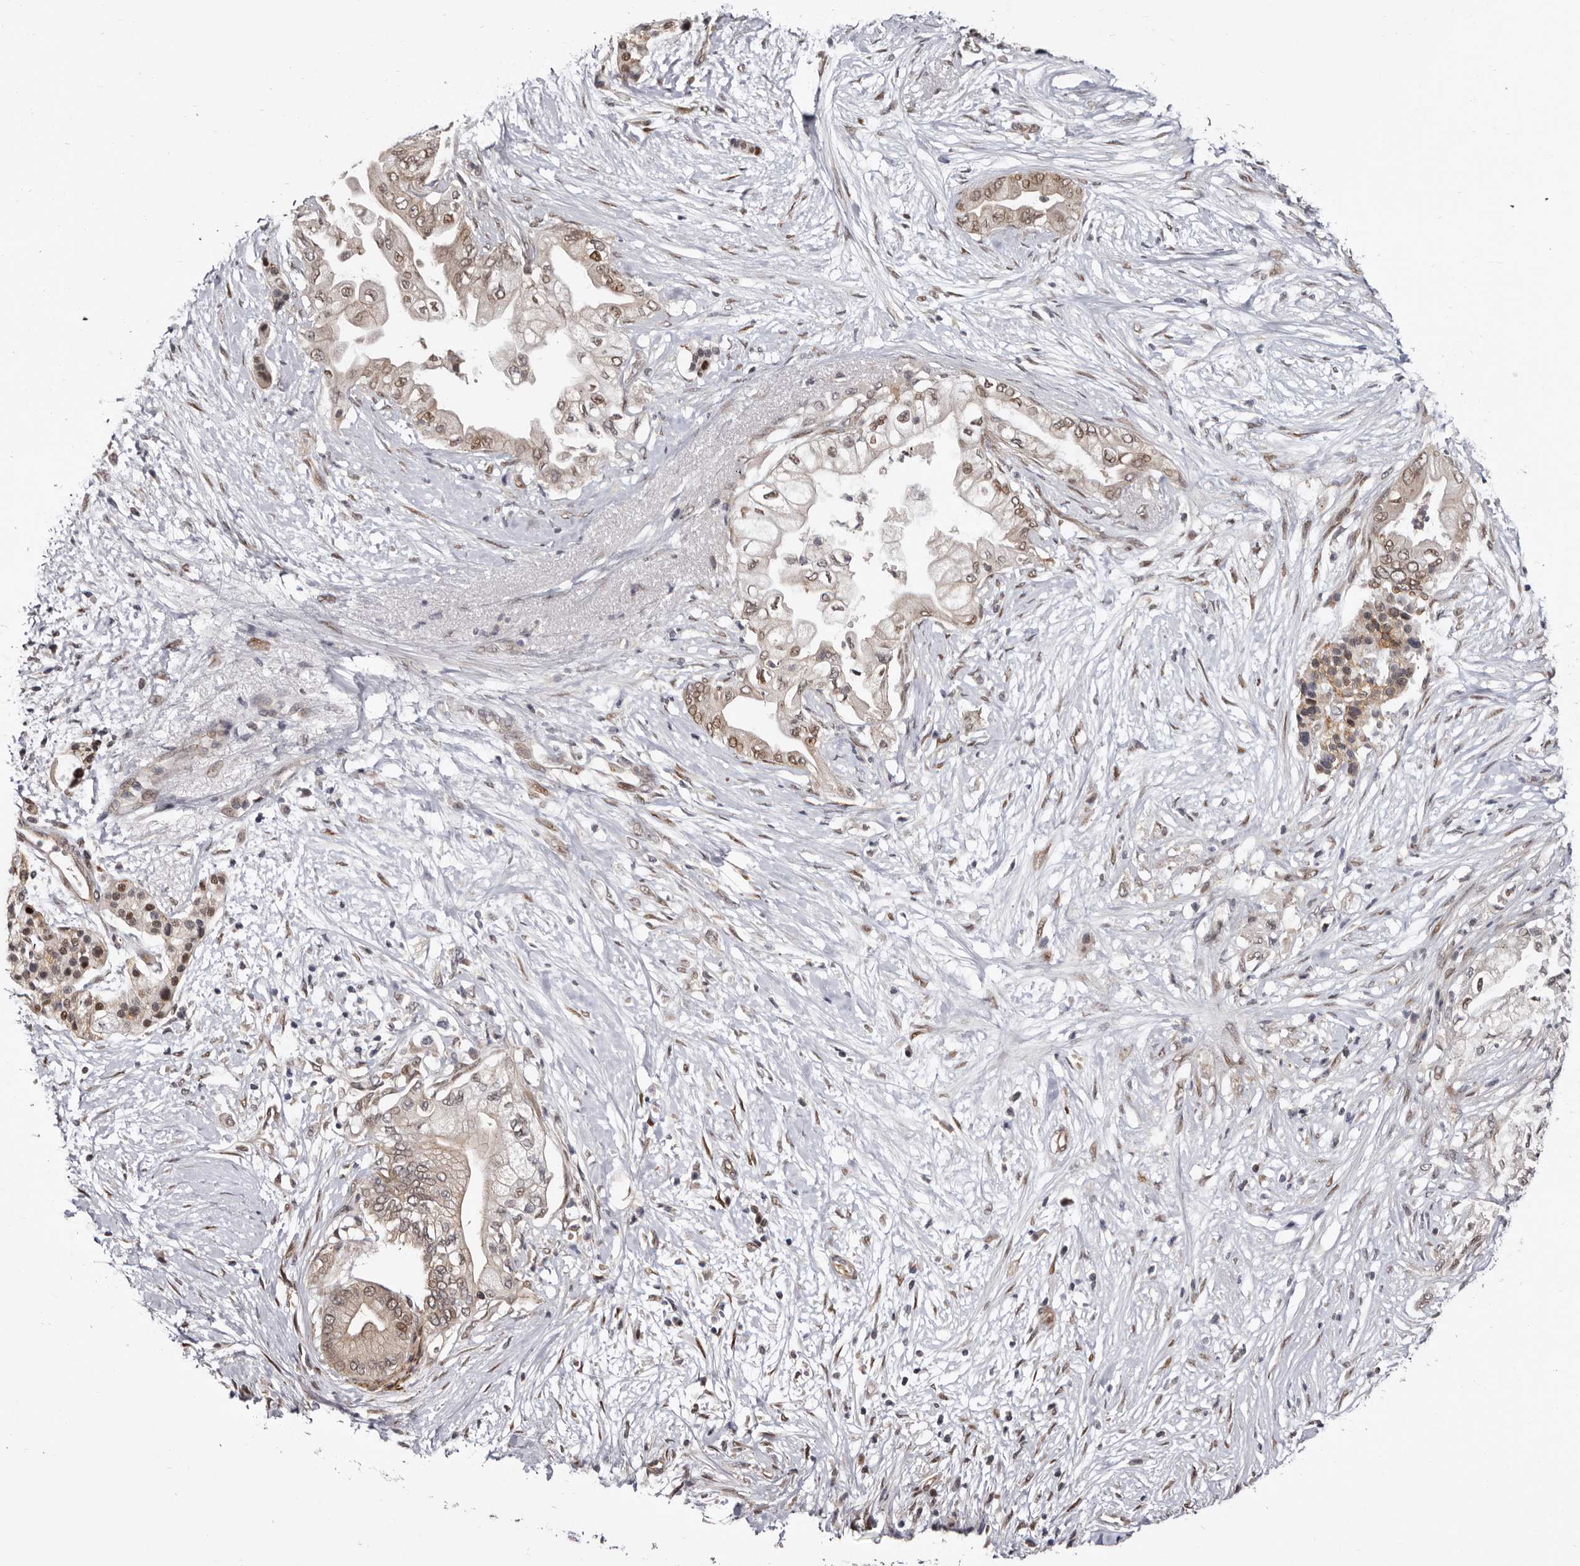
{"staining": {"intensity": "weak", "quantity": ">75%", "location": "cytoplasmic/membranous,nuclear"}, "tissue": "pancreatic cancer", "cell_type": "Tumor cells", "image_type": "cancer", "snomed": [{"axis": "morphology", "description": "Normal tissue, NOS"}, {"axis": "morphology", "description": "Adenocarcinoma, NOS"}, {"axis": "topography", "description": "Pancreas"}, {"axis": "topography", "description": "Duodenum"}], "caption": "Pancreatic cancer (adenocarcinoma) stained with a brown dye demonstrates weak cytoplasmic/membranous and nuclear positive staining in about >75% of tumor cells.", "gene": "GLRX3", "patient": {"sex": "female", "age": 60}}